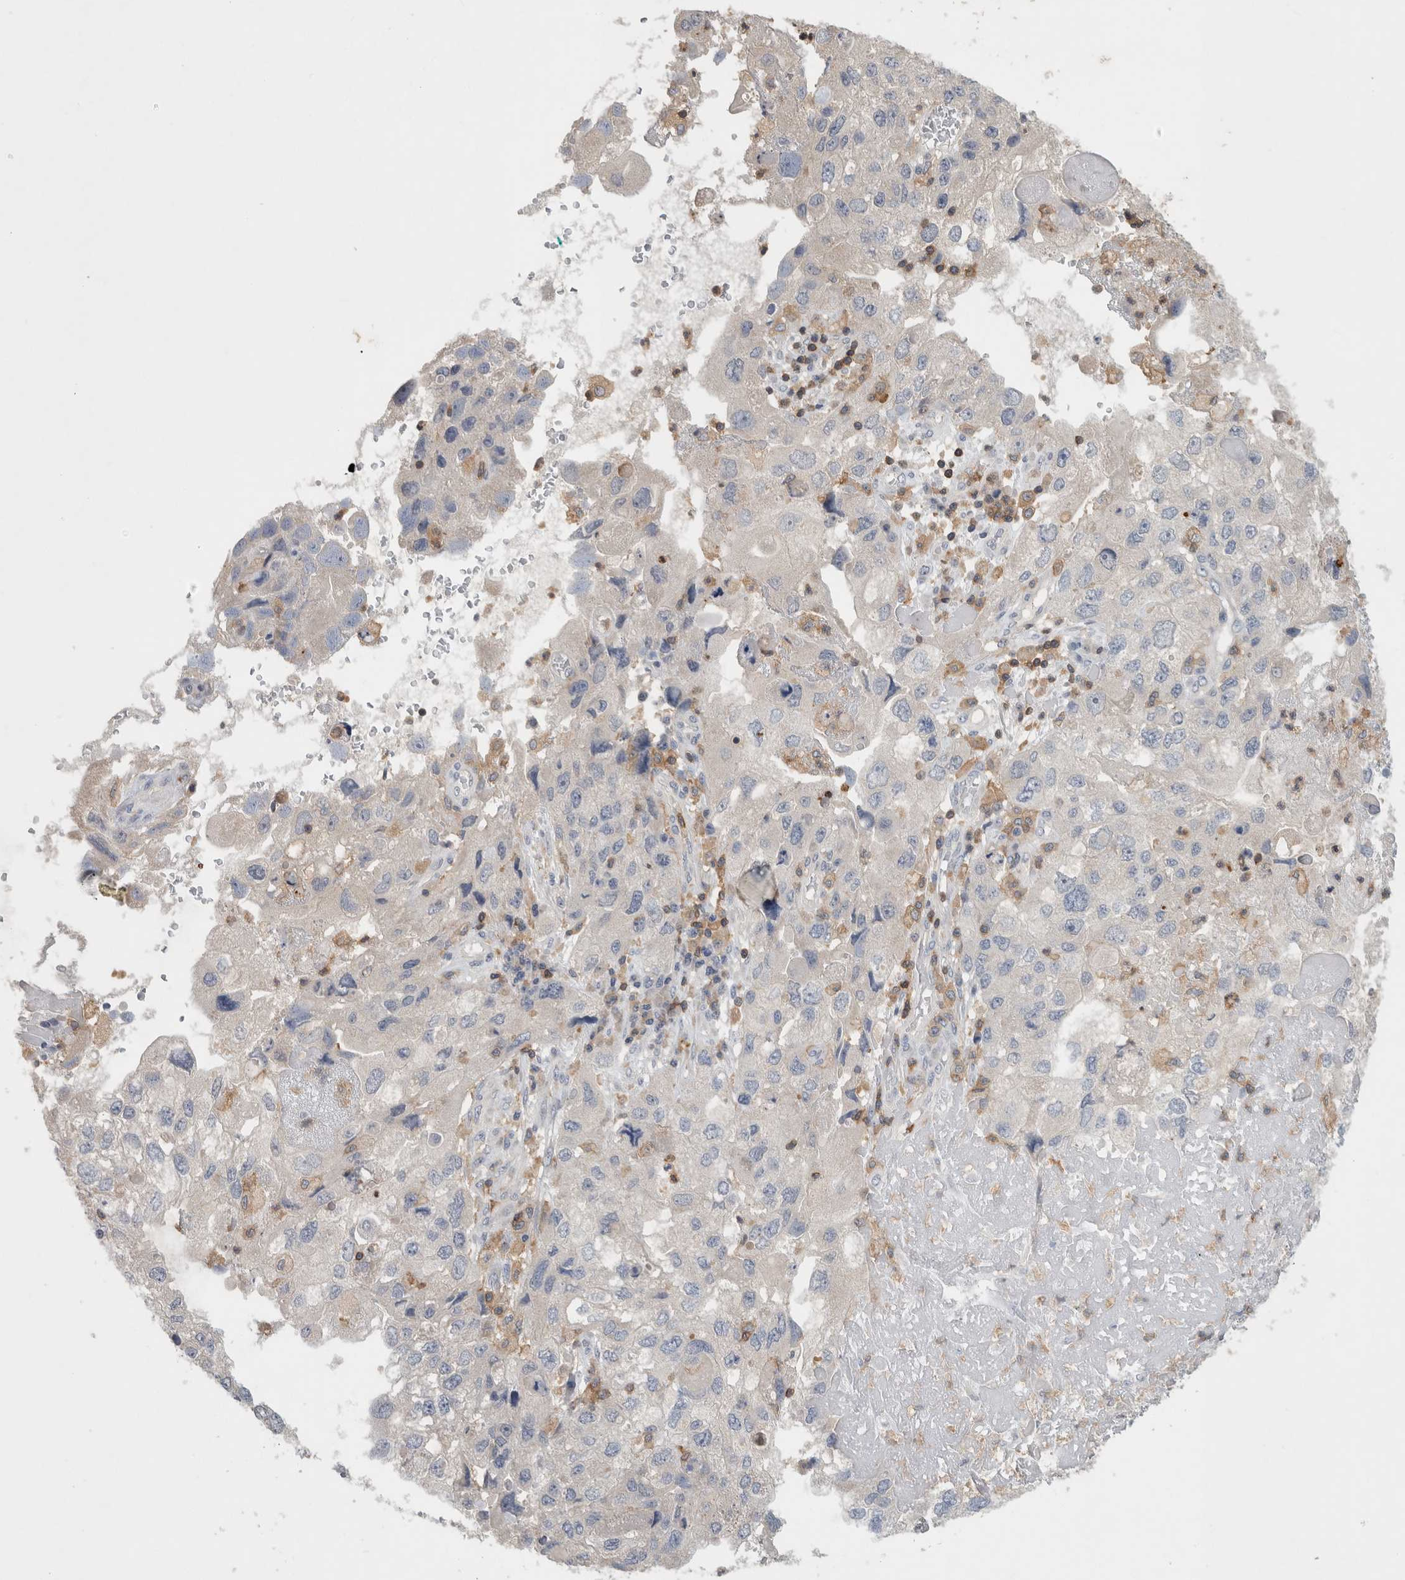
{"staining": {"intensity": "negative", "quantity": "none", "location": "none"}, "tissue": "endometrial cancer", "cell_type": "Tumor cells", "image_type": "cancer", "snomed": [{"axis": "morphology", "description": "Adenocarcinoma, NOS"}, {"axis": "topography", "description": "Endometrium"}], "caption": "Tumor cells are negative for brown protein staining in endometrial cancer (adenocarcinoma).", "gene": "GFRA2", "patient": {"sex": "female", "age": 49}}